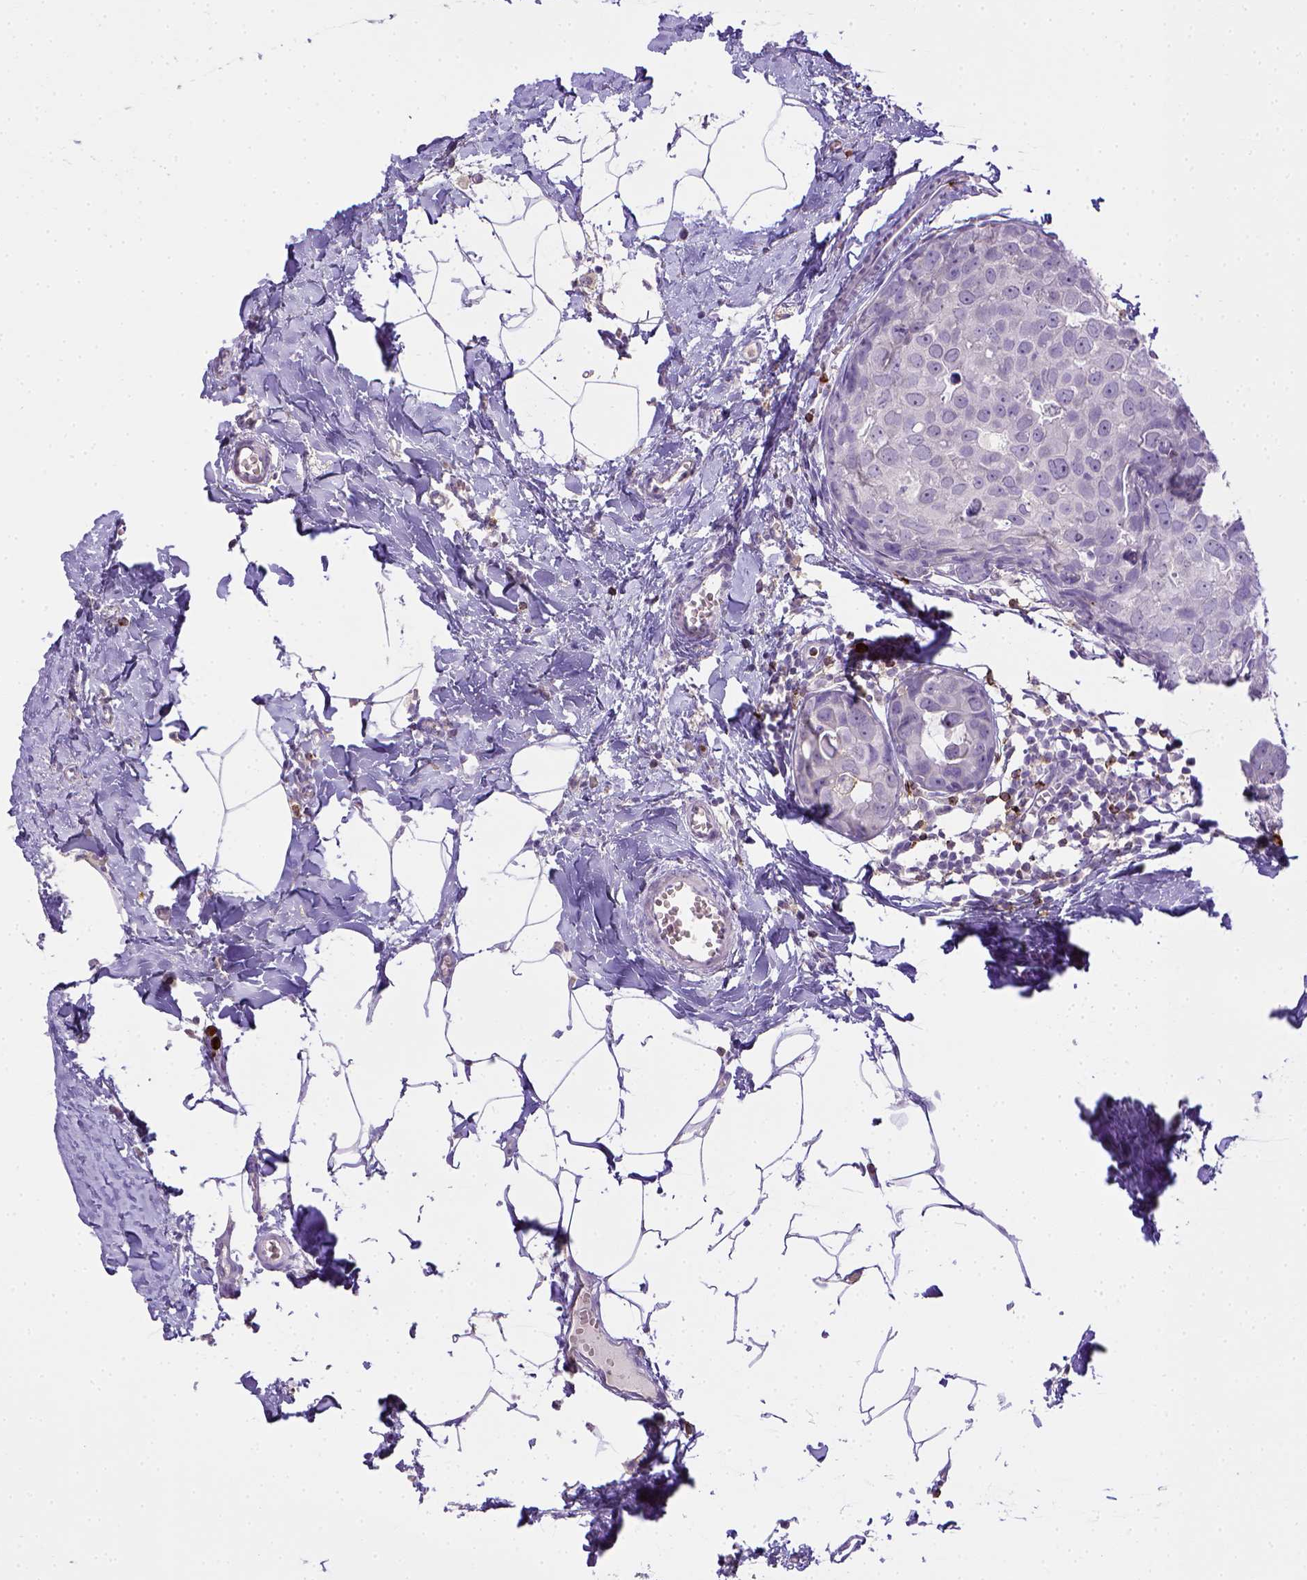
{"staining": {"intensity": "negative", "quantity": "none", "location": "none"}, "tissue": "breast cancer", "cell_type": "Tumor cells", "image_type": "cancer", "snomed": [{"axis": "morphology", "description": "Duct carcinoma"}, {"axis": "topography", "description": "Breast"}], "caption": "IHC of breast cancer (invasive ductal carcinoma) exhibits no expression in tumor cells. (Immunohistochemistry, brightfield microscopy, high magnification).", "gene": "ITGAM", "patient": {"sex": "female", "age": 38}}